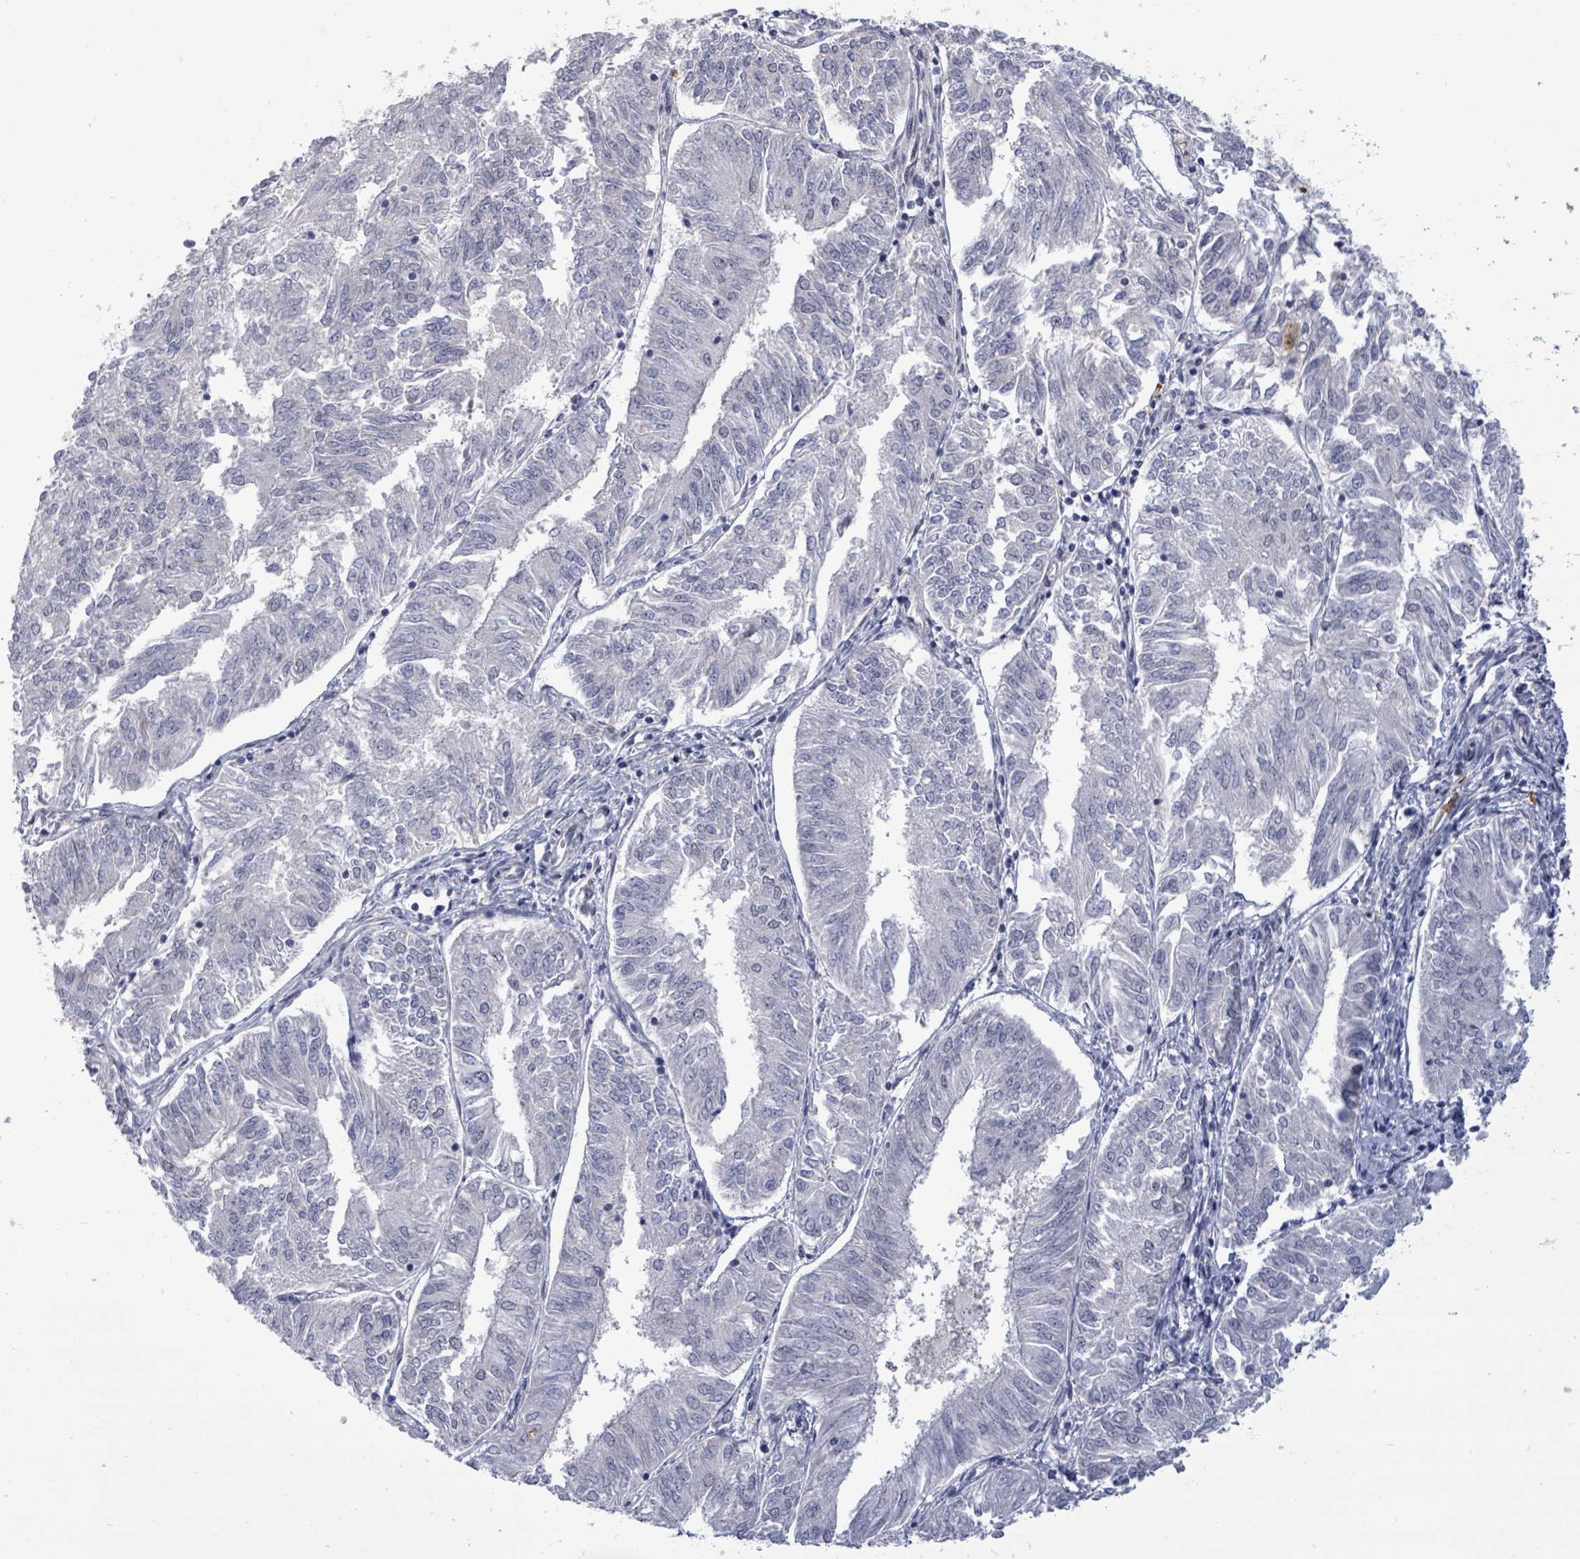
{"staining": {"intensity": "negative", "quantity": "none", "location": "none"}, "tissue": "endometrial cancer", "cell_type": "Tumor cells", "image_type": "cancer", "snomed": [{"axis": "morphology", "description": "Adenocarcinoma, NOS"}, {"axis": "topography", "description": "Endometrium"}], "caption": "Endometrial cancer (adenocarcinoma) was stained to show a protein in brown. There is no significant positivity in tumor cells.", "gene": "CT45A5", "patient": {"sex": "female", "age": 58}}